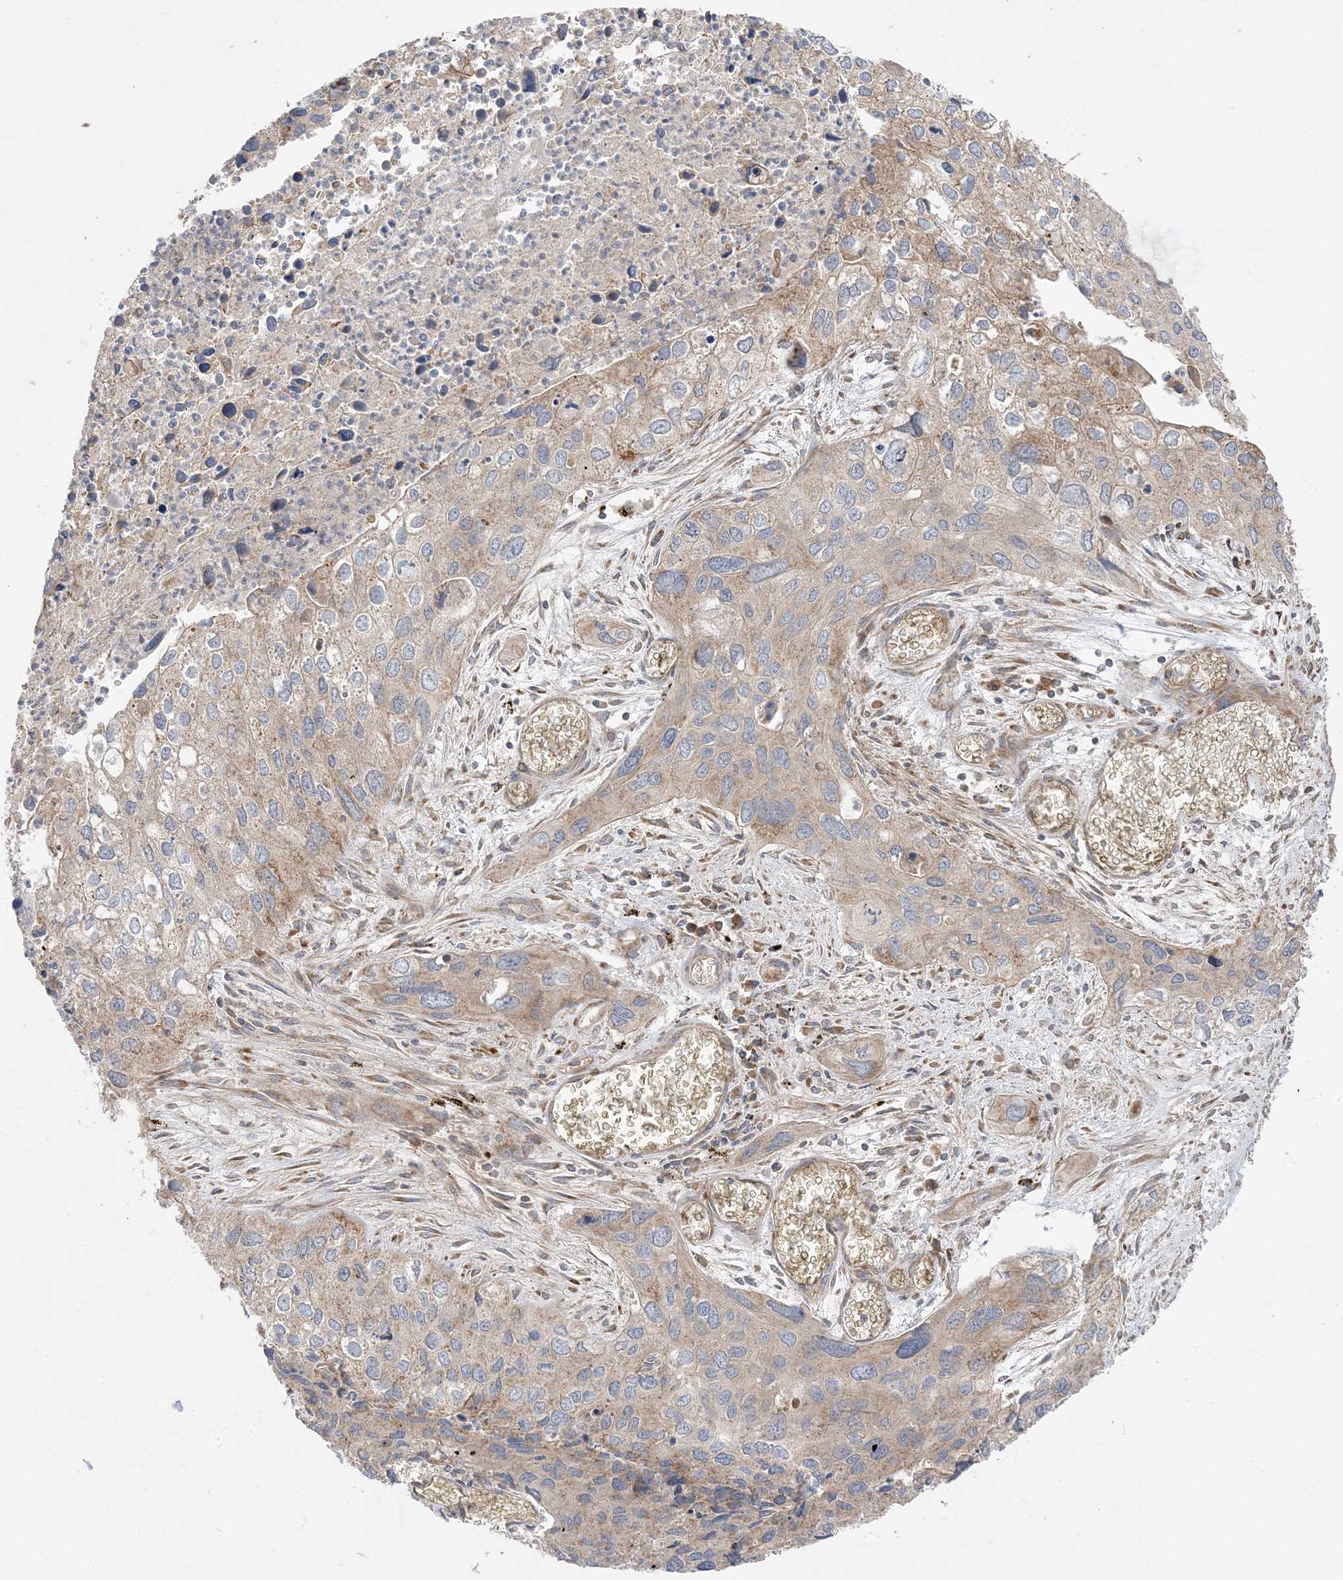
{"staining": {"intensity": "weak", "quantity": ">75%", "location": "cytoplasmic/membranous"}, "tissue": "cervical cancer", "cell_type": "Tumor cells", "image_type": "cancer", "snomed": [{"axis": "morphology", "description": "Squamous cell carcinoma, NOS"}, {"axis": "topography", "description": "Cervix"}], "caption": "About >75% of tumor cells in cervical cancer (squamous cell carcinoma) demonstrate weak cytoplasmic/membranous protein expression as visualized by brown immunohistochemical staining.", "gene": "AARS2", "patient": {"sex": "female", "age": 55}}